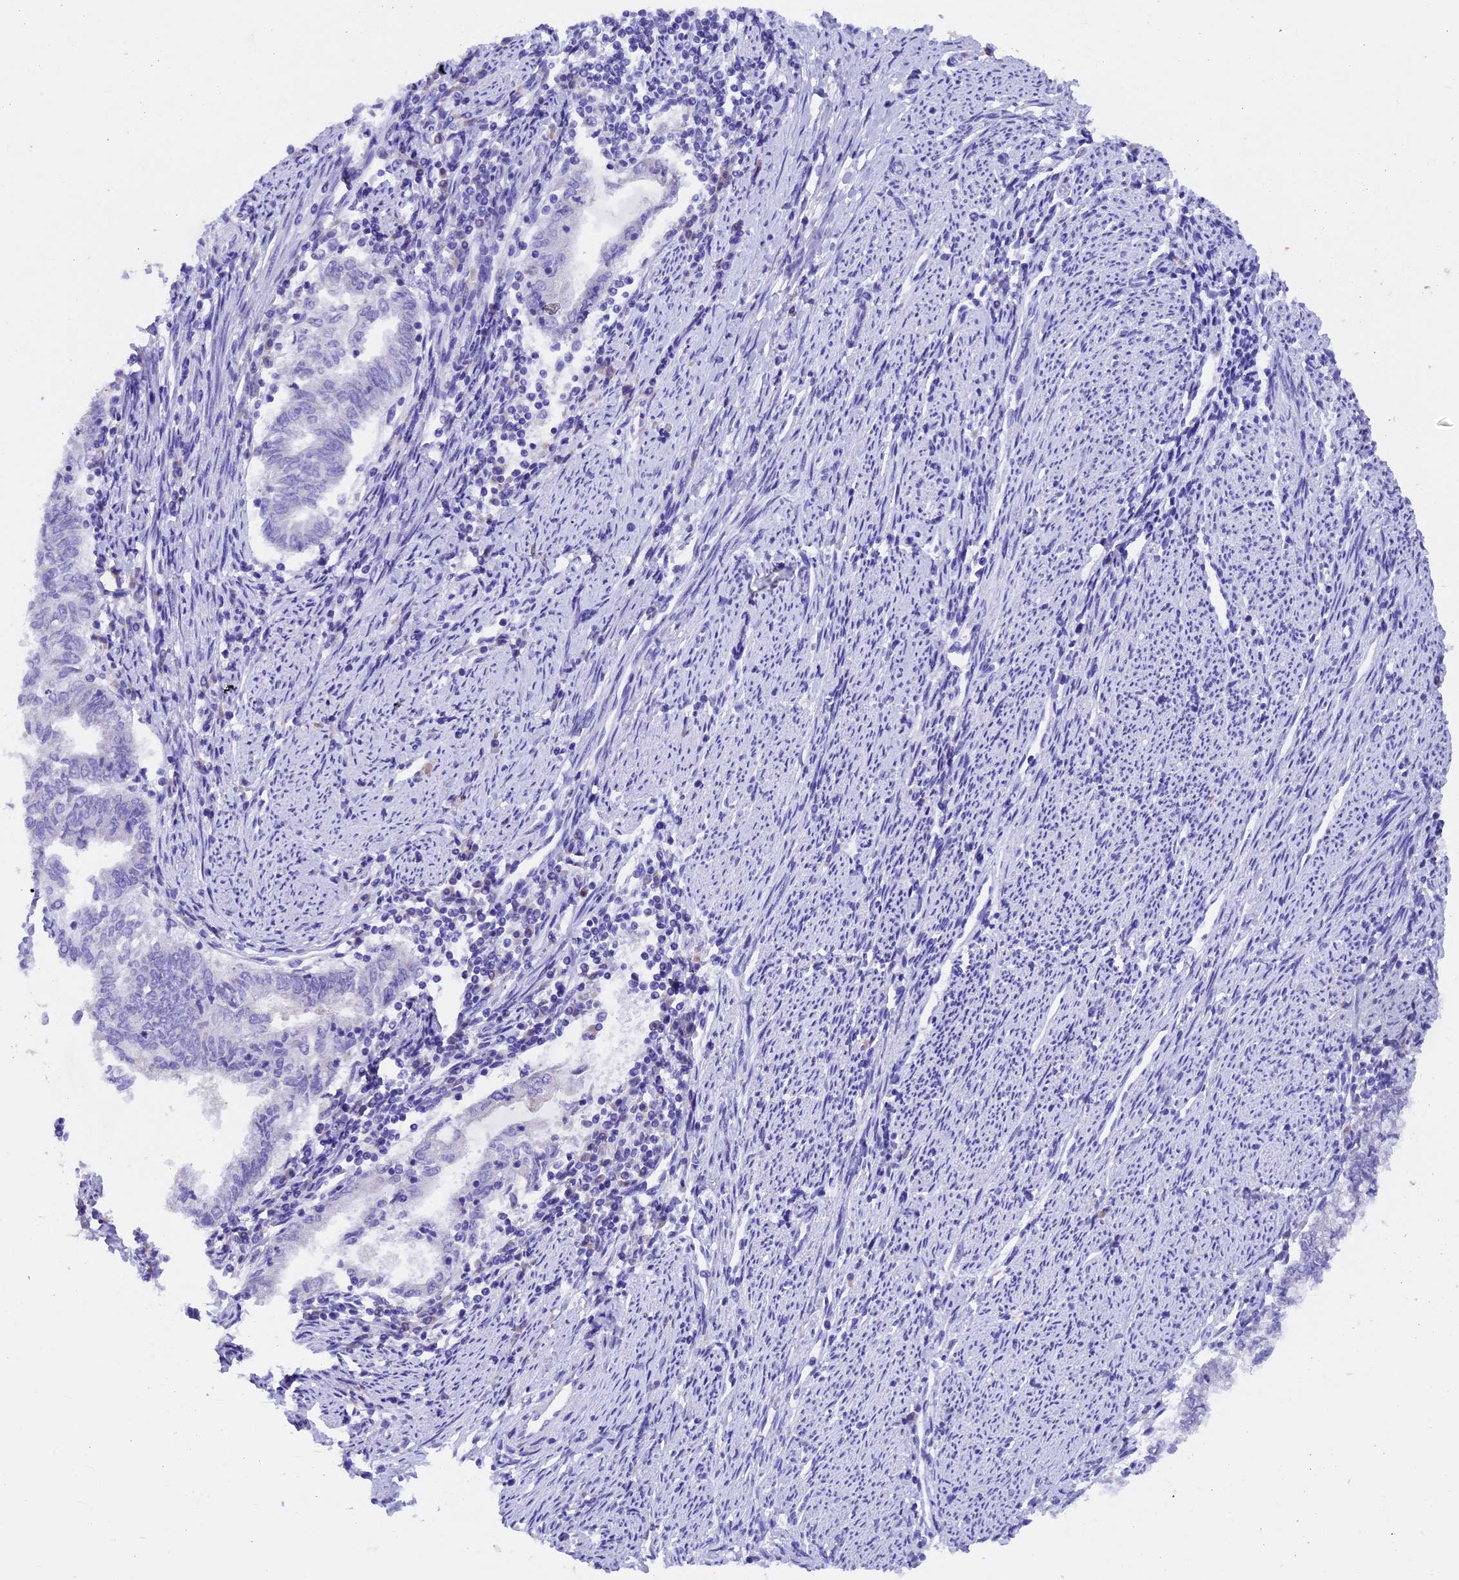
{"staining": {"intensity": "negative", "quantity": "none", "location": "none"}, "tissue": "endometrial cancer", "cell_type": "Tumor cells", "image_type": "cancer", "snomed": [{"axis": "morphology", "description": "Adenocarcinoma, NOS"}, {"axis": "topography", "description": "Endometrium"}], "caption": "Protein analysis of endometrial cancer (adenocarcinoma) demonstrates no significant staining in tumor cells.", "gene": "SLC8B1", "patient": {"sex": "female", "age": 79}}